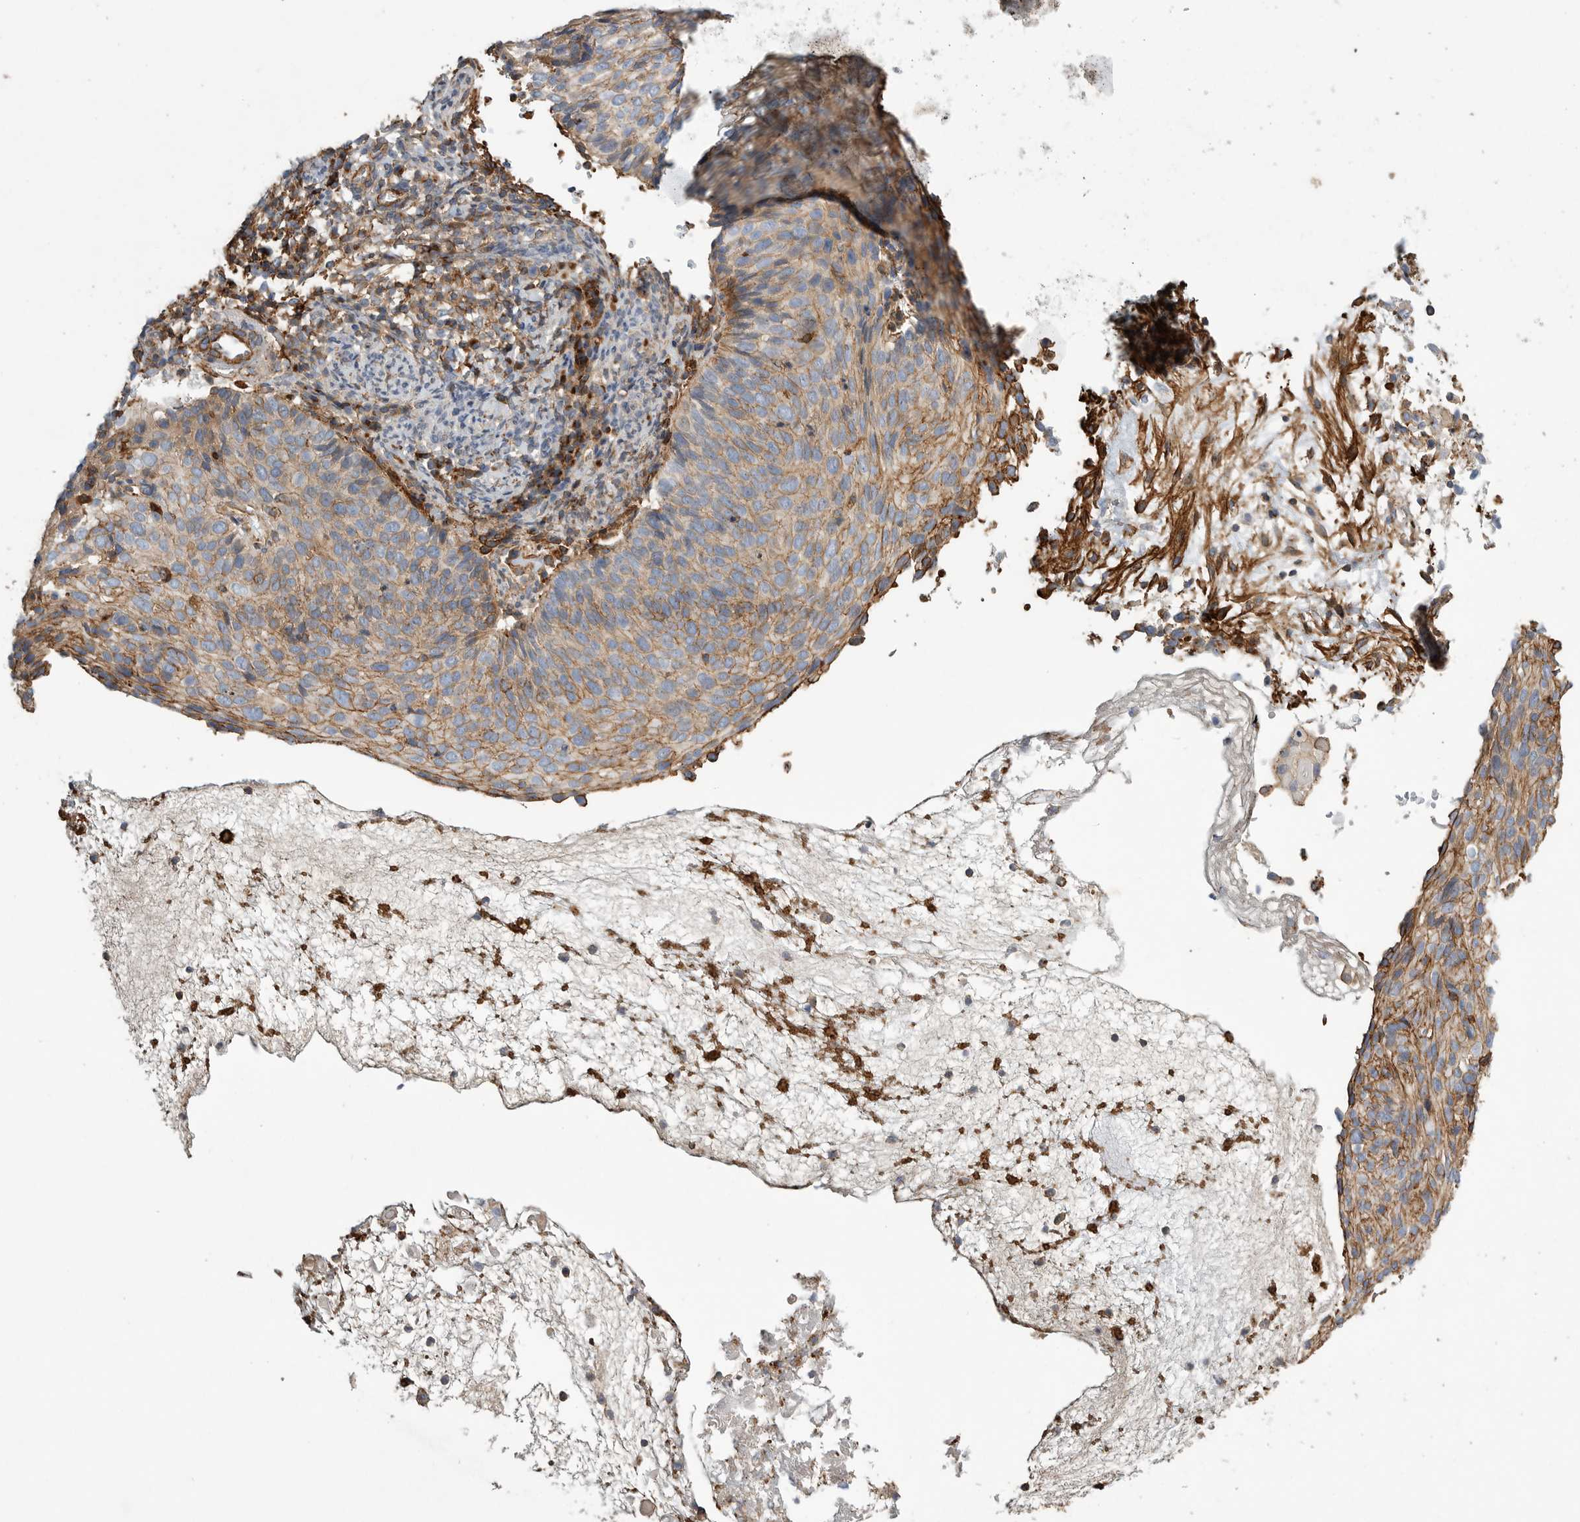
{"staining": {"intensity": "moderate", "quantity": ">75%", "location": "cytoplasmic/membranous"}, "tissue": "cervical cancer", "cell_type": "Tumor cells", "image_type": "cancer", "snomed": [{"axis": "morphology", "description": "Squamous cell carcinoma, NOS"}, {"axis": "topography", "description": "Cervix"}], "caption": "Squamous cell carcinoma (cervical) stained for a protein (brown) demonstrates moderate cytoplasmic/membranous positive staining in about >75% of tumor cells.", "gene": "GPER1", "patient": {"sex": "female", "age": 74}}